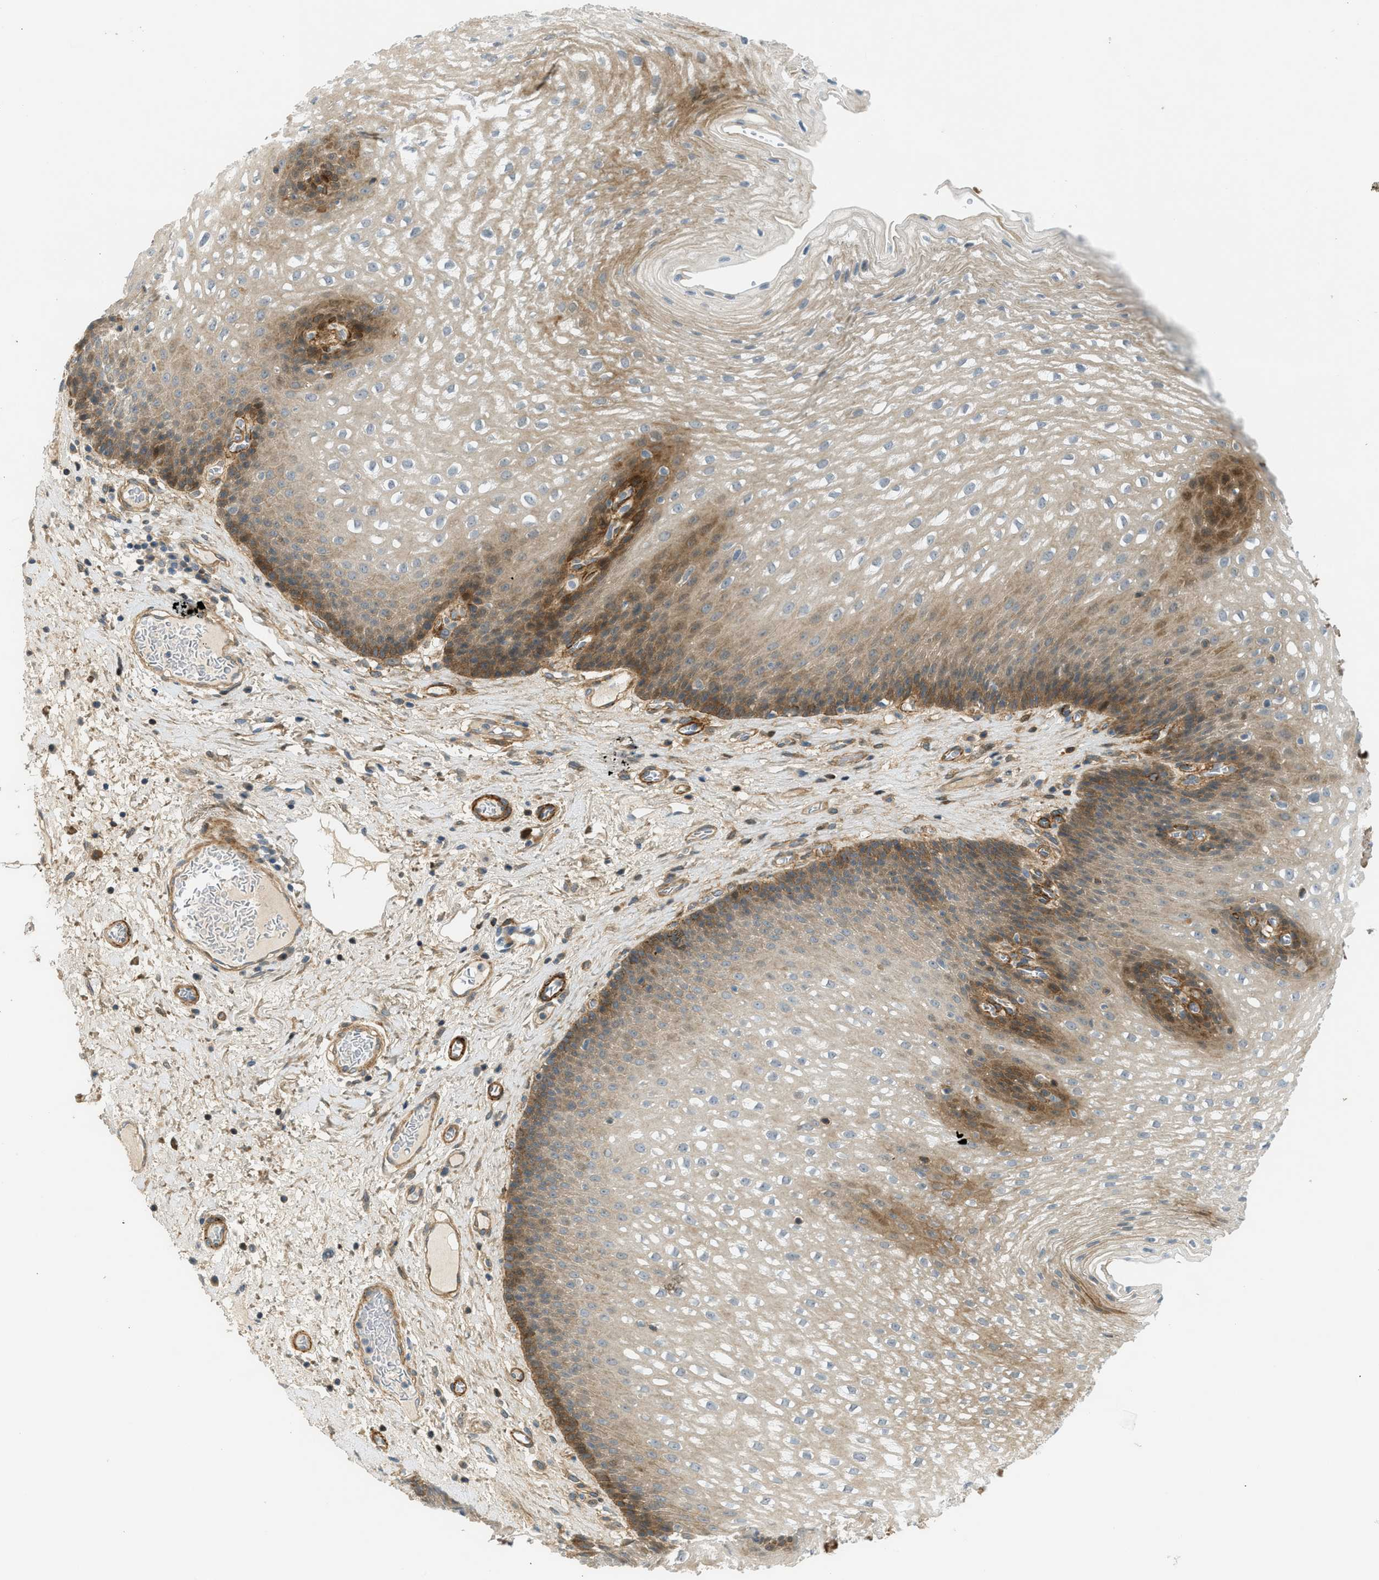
{"staining": {"intensity": "moderate", "quantity": "25%-75%", "location": "cytoplasmic/membranous"}, "tissue": "esophagus", "cell_type": "Squamous epithelial cells", "image_type": "normal", "snomed": [{"axis": "morphology", "description": "Normal tissue, NOS"}, {"axis": "topography", "description": "Esophagus"}], "caption": "Moderate cytoplasmic/membranous positivity is present in about 25%-75% of squamous epithelial cells in benign esophagus.", "gene": "EDNRA", "patient": {"sex": "male", "age": 48}}